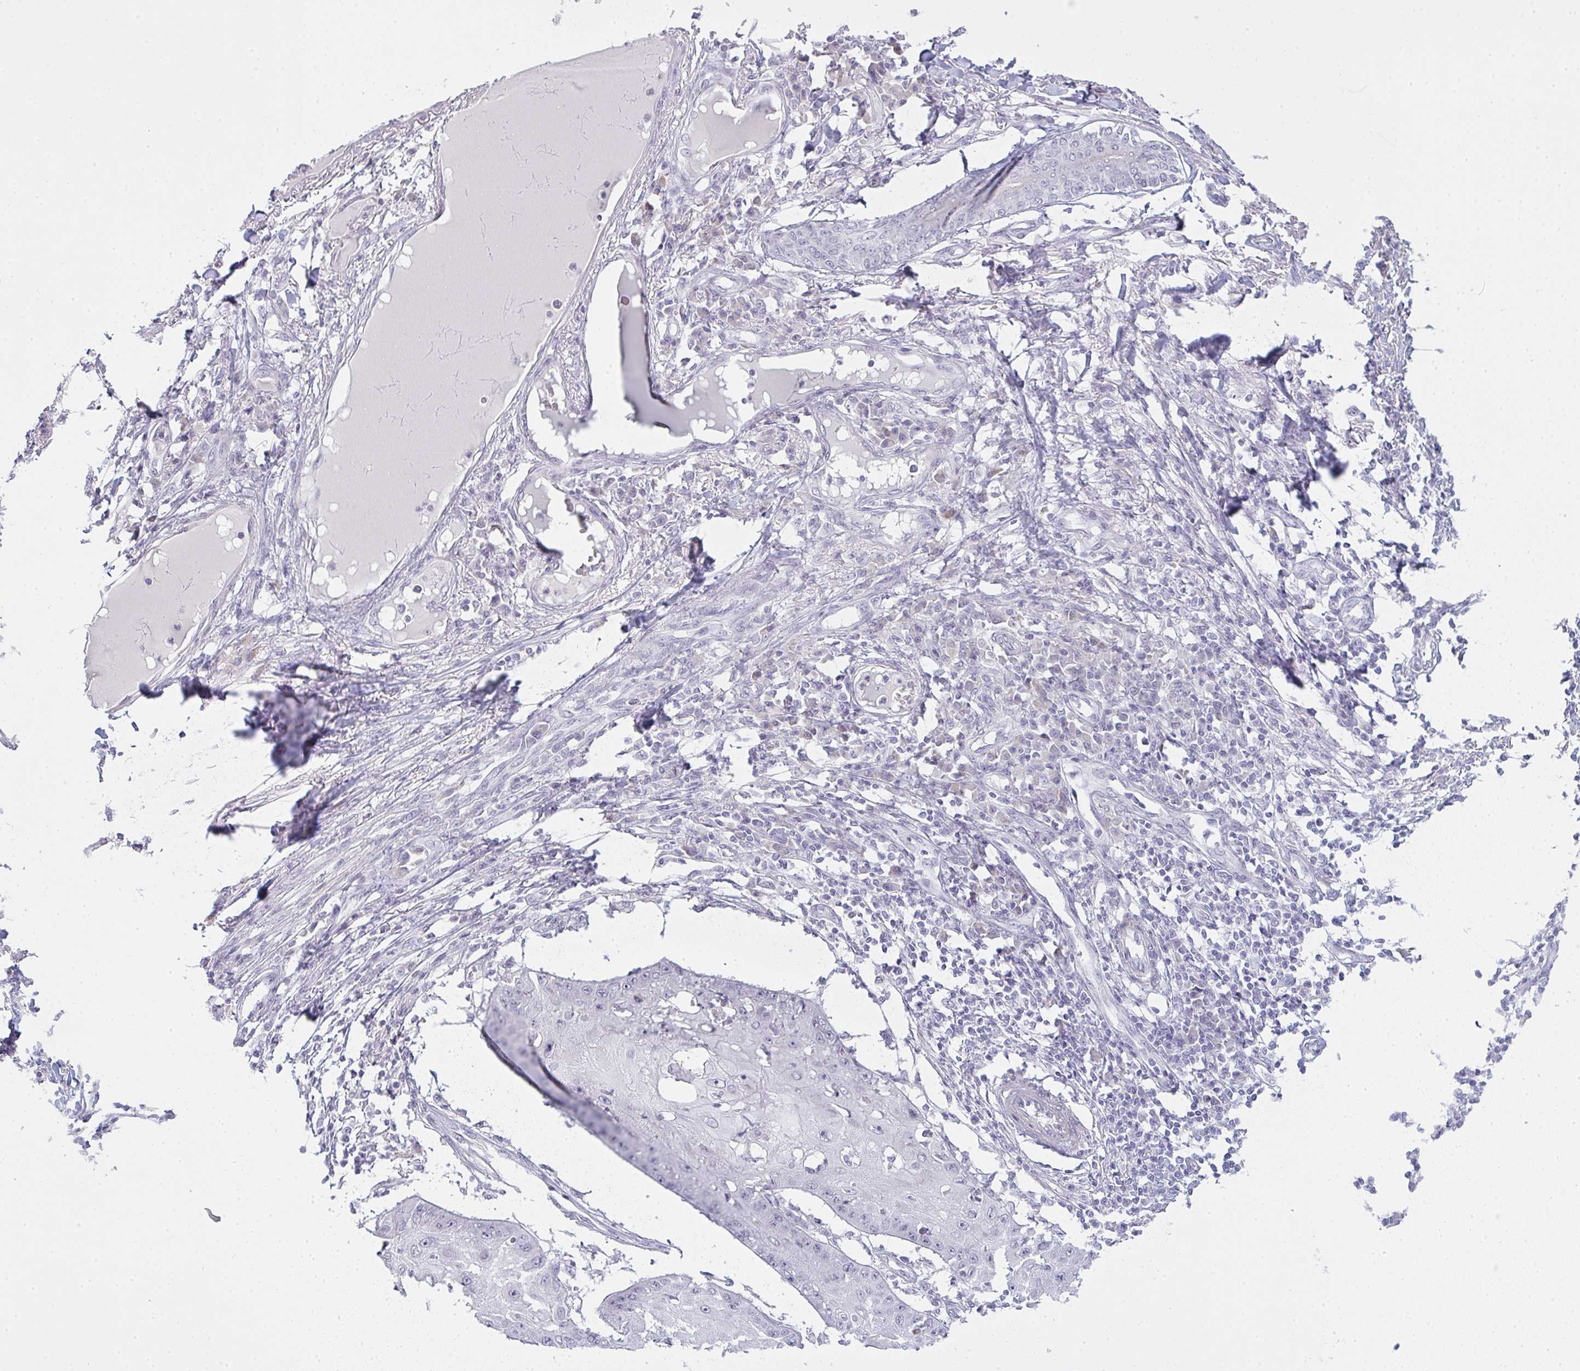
{"staining": {"intensity": "negative", "quantity": "none", "location": "none"}, "tissue": "skin cancer", "cell_type": "Tumor cells", "image_type": "cancer", "snomed": [{"axis": "morphology", "description": "Squamous cell carcinoma, NOS"}, {"axis": "topography", "description": "Skin"}], "caption": "The image shows no significant expression in tumor cells of skin cancer (squamous cell carcinoma). Brightfield microscopy of immunohistochemistry (IHC) stained with DAB (brown) and hematoxylin (blue), captured at high magnification.", "gene": "SIRPB2", "patient": {"sex": "male", "age": 70}}